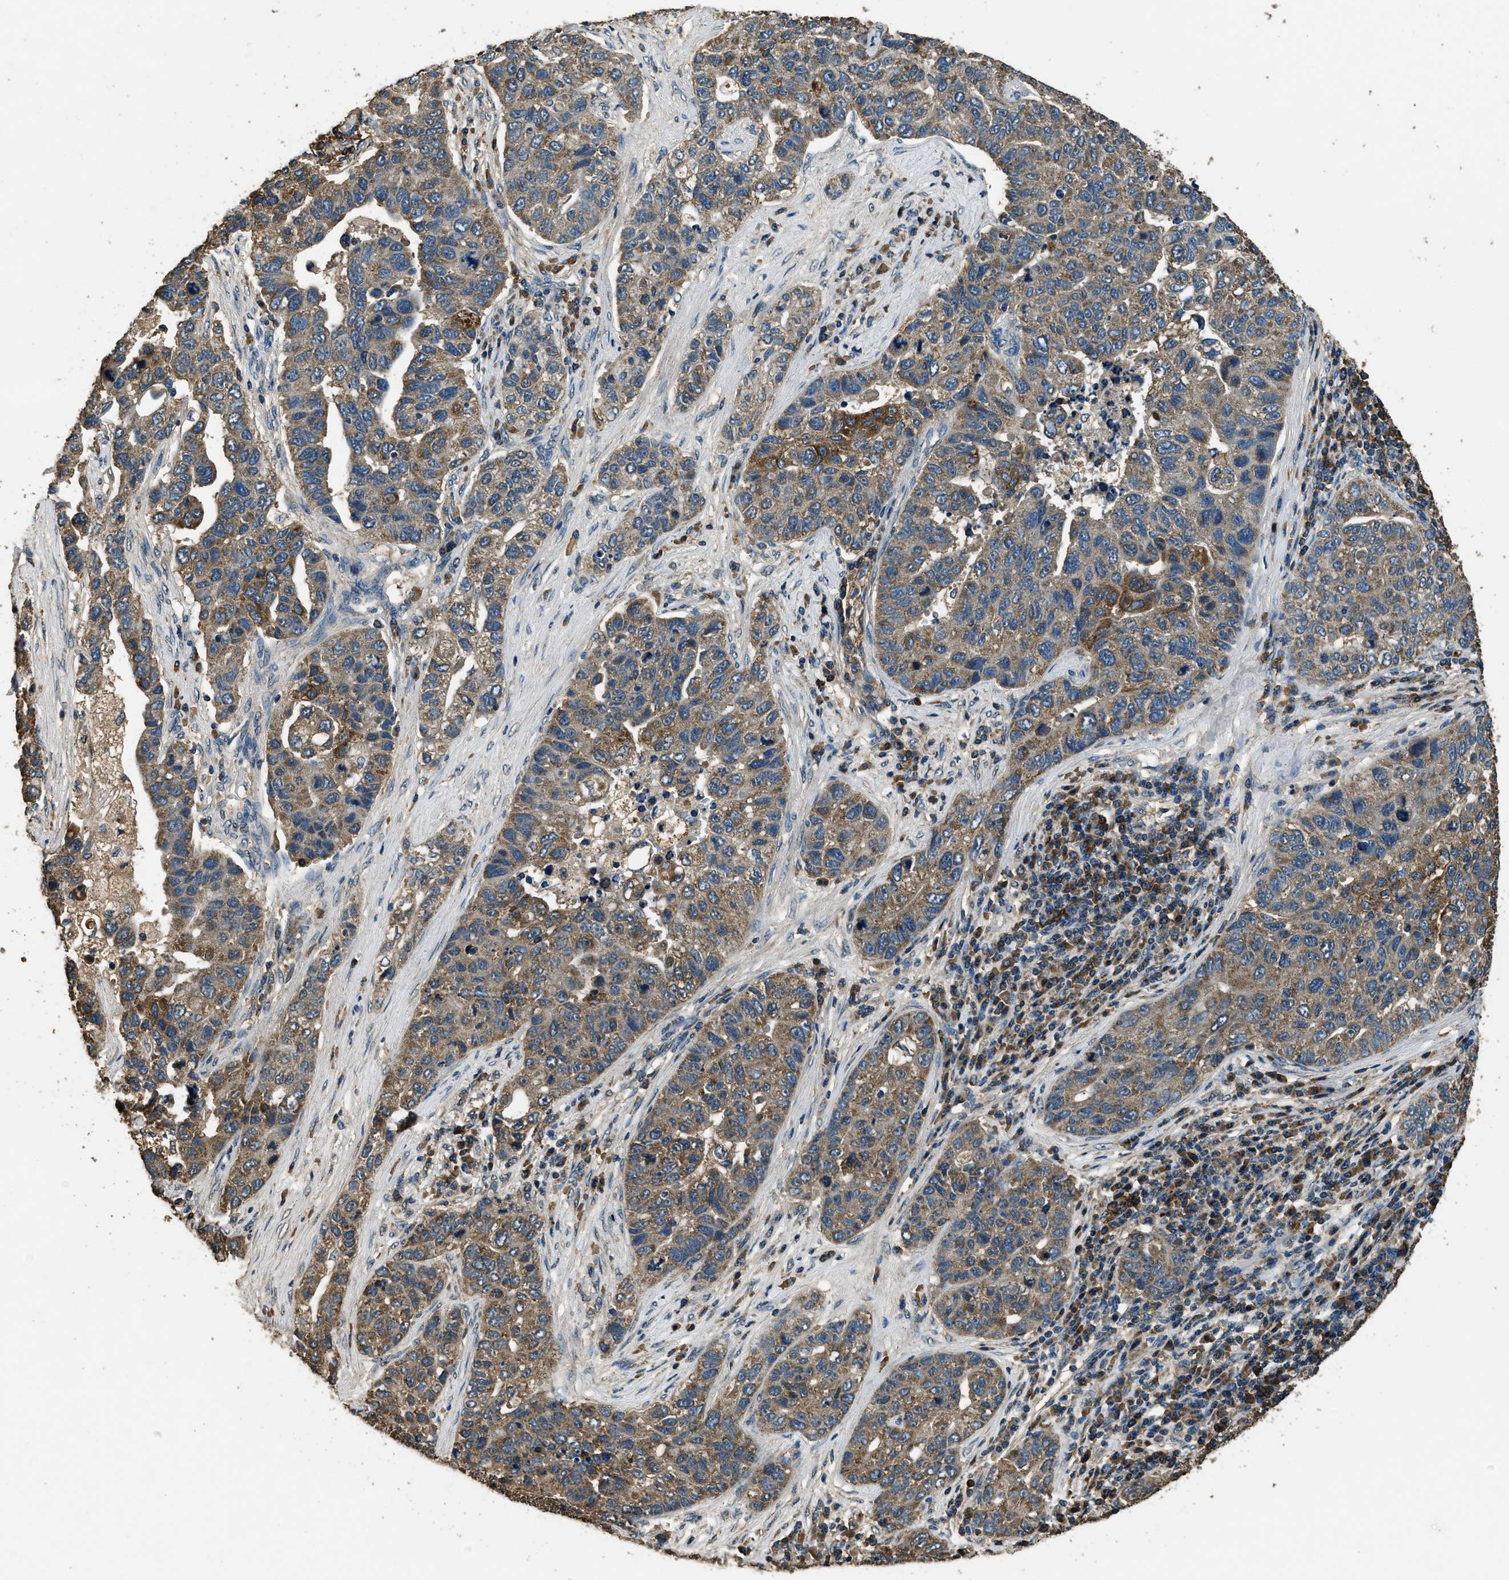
{"staining": {"intensity": "moderate", "quantity": ">75%", "location": "cytoplasmic/membranous"}, "tissue": "pancreatic cancer", "cell_type": "Tumor cells", "image_type": "cancer", "snomed": [{"axis": "morphology", "description": "Adenocarcinoma, NOS"}, {"axis": "topography", "description": "Pancreas"}], "caption": "An IHC image of neoplastic tissue is shown. Protein staining in brown labels moderate cytoplasmic/membranous positivity in pancreatic adenocarcinoma within tumor cells. (IHC, brightfield microscopy, high magnification).", "gene": "SALL3", "patient": {"sex": "female", "age": 61}}